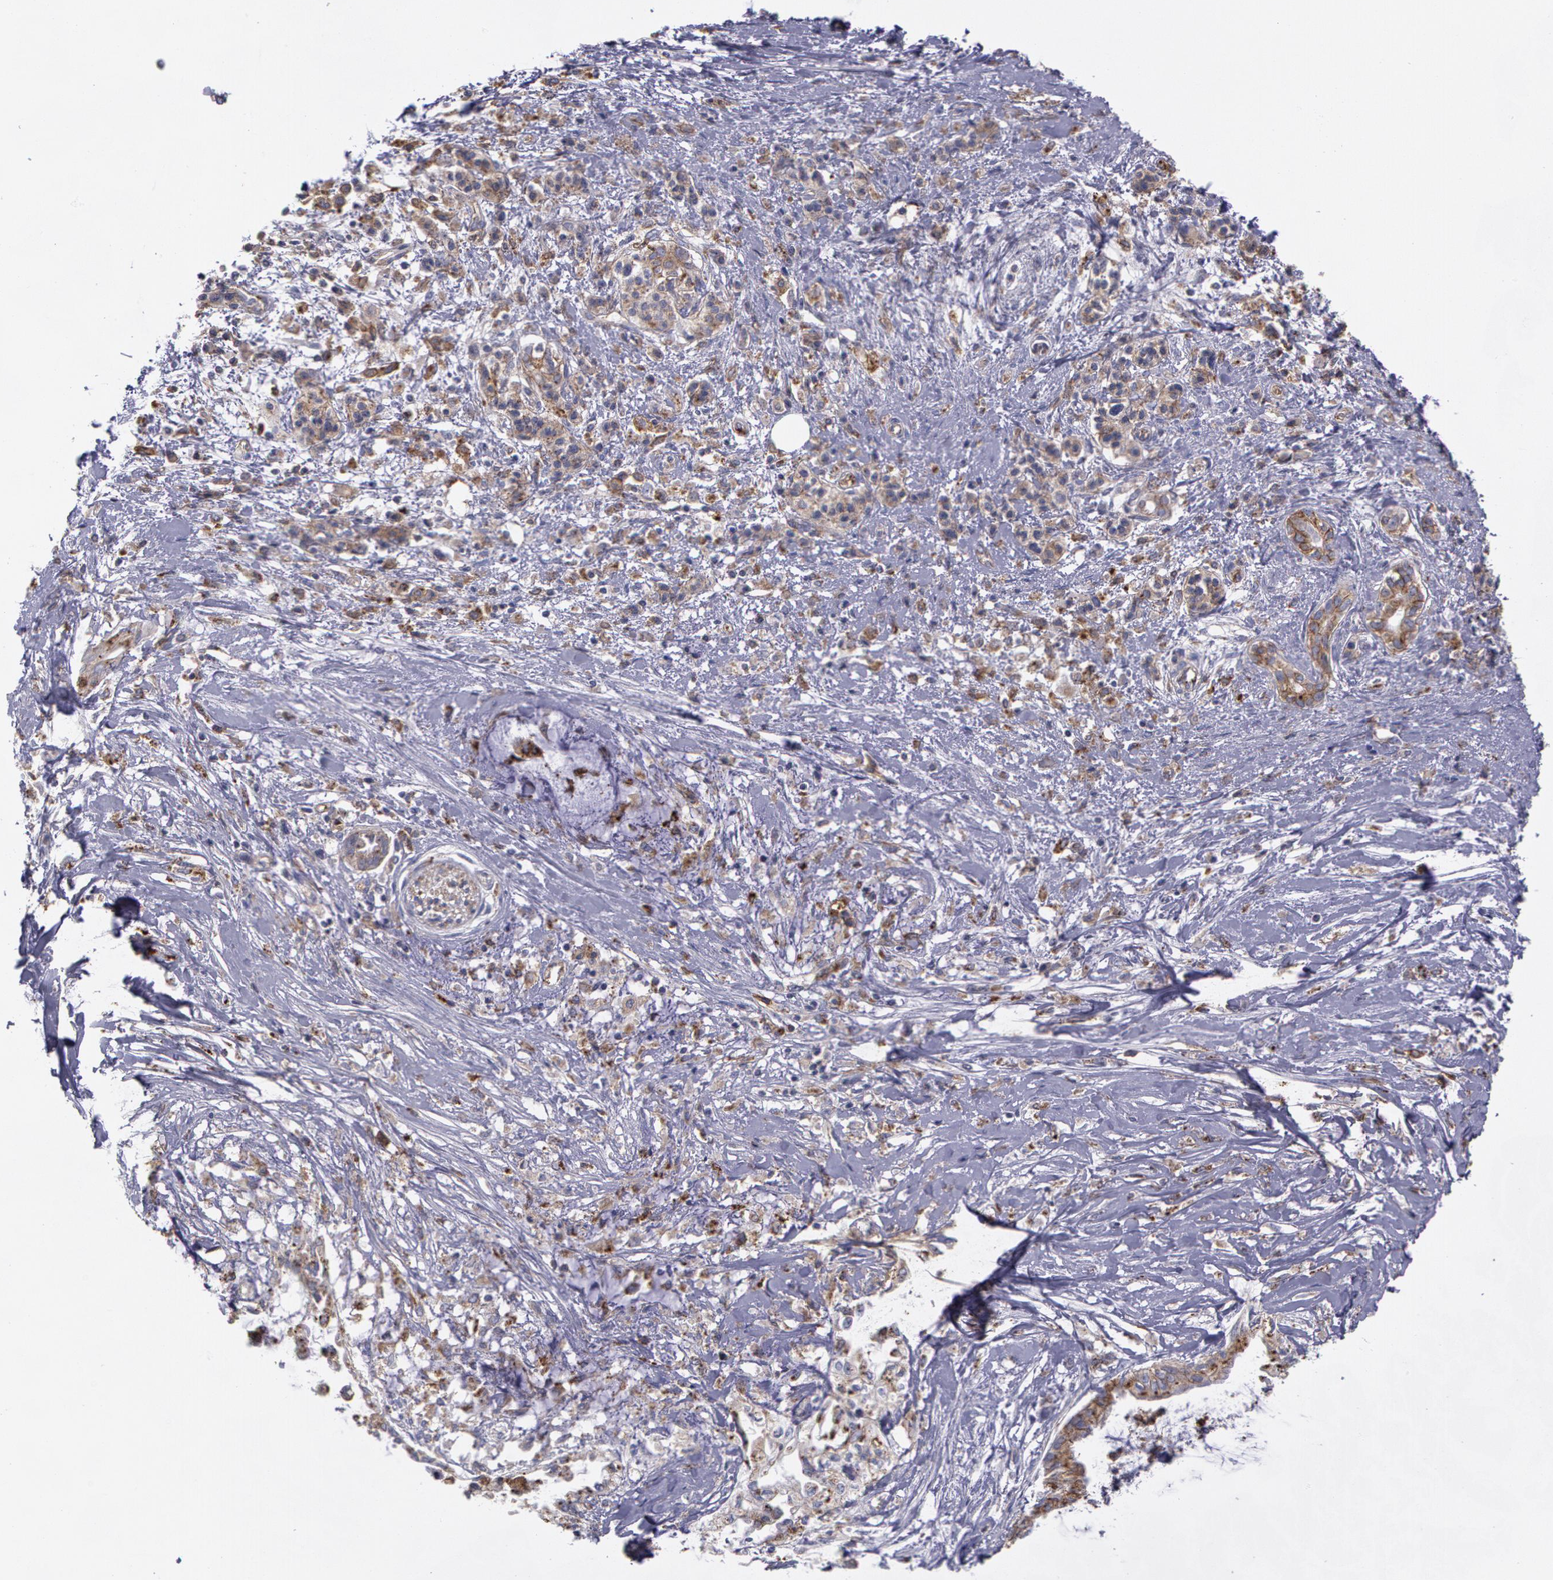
{"staining": {"intensity": "moderate", "quantity": ">75%", "location": "cytoplasmic/membranous"}, "tissue": "pancreatic cancer", "cell_type": "Tumor cells", "image_type": "cancer", "snomed": [{"axis": "morphology", "description": "Adenocarcinoma, NOS"}, {"axis": "topography", "description": "Pancreas"}], "caption": "Immunohistochemistry image of human pancreatic adenocarcinoma stained for a protein (brown), which exhibits medium levels of moderate cytoplasmic/membranous expression in approximately >75% of tumor cells.", "gene": "FLOT2", "patient": {"sex": "female", "age": 64}}